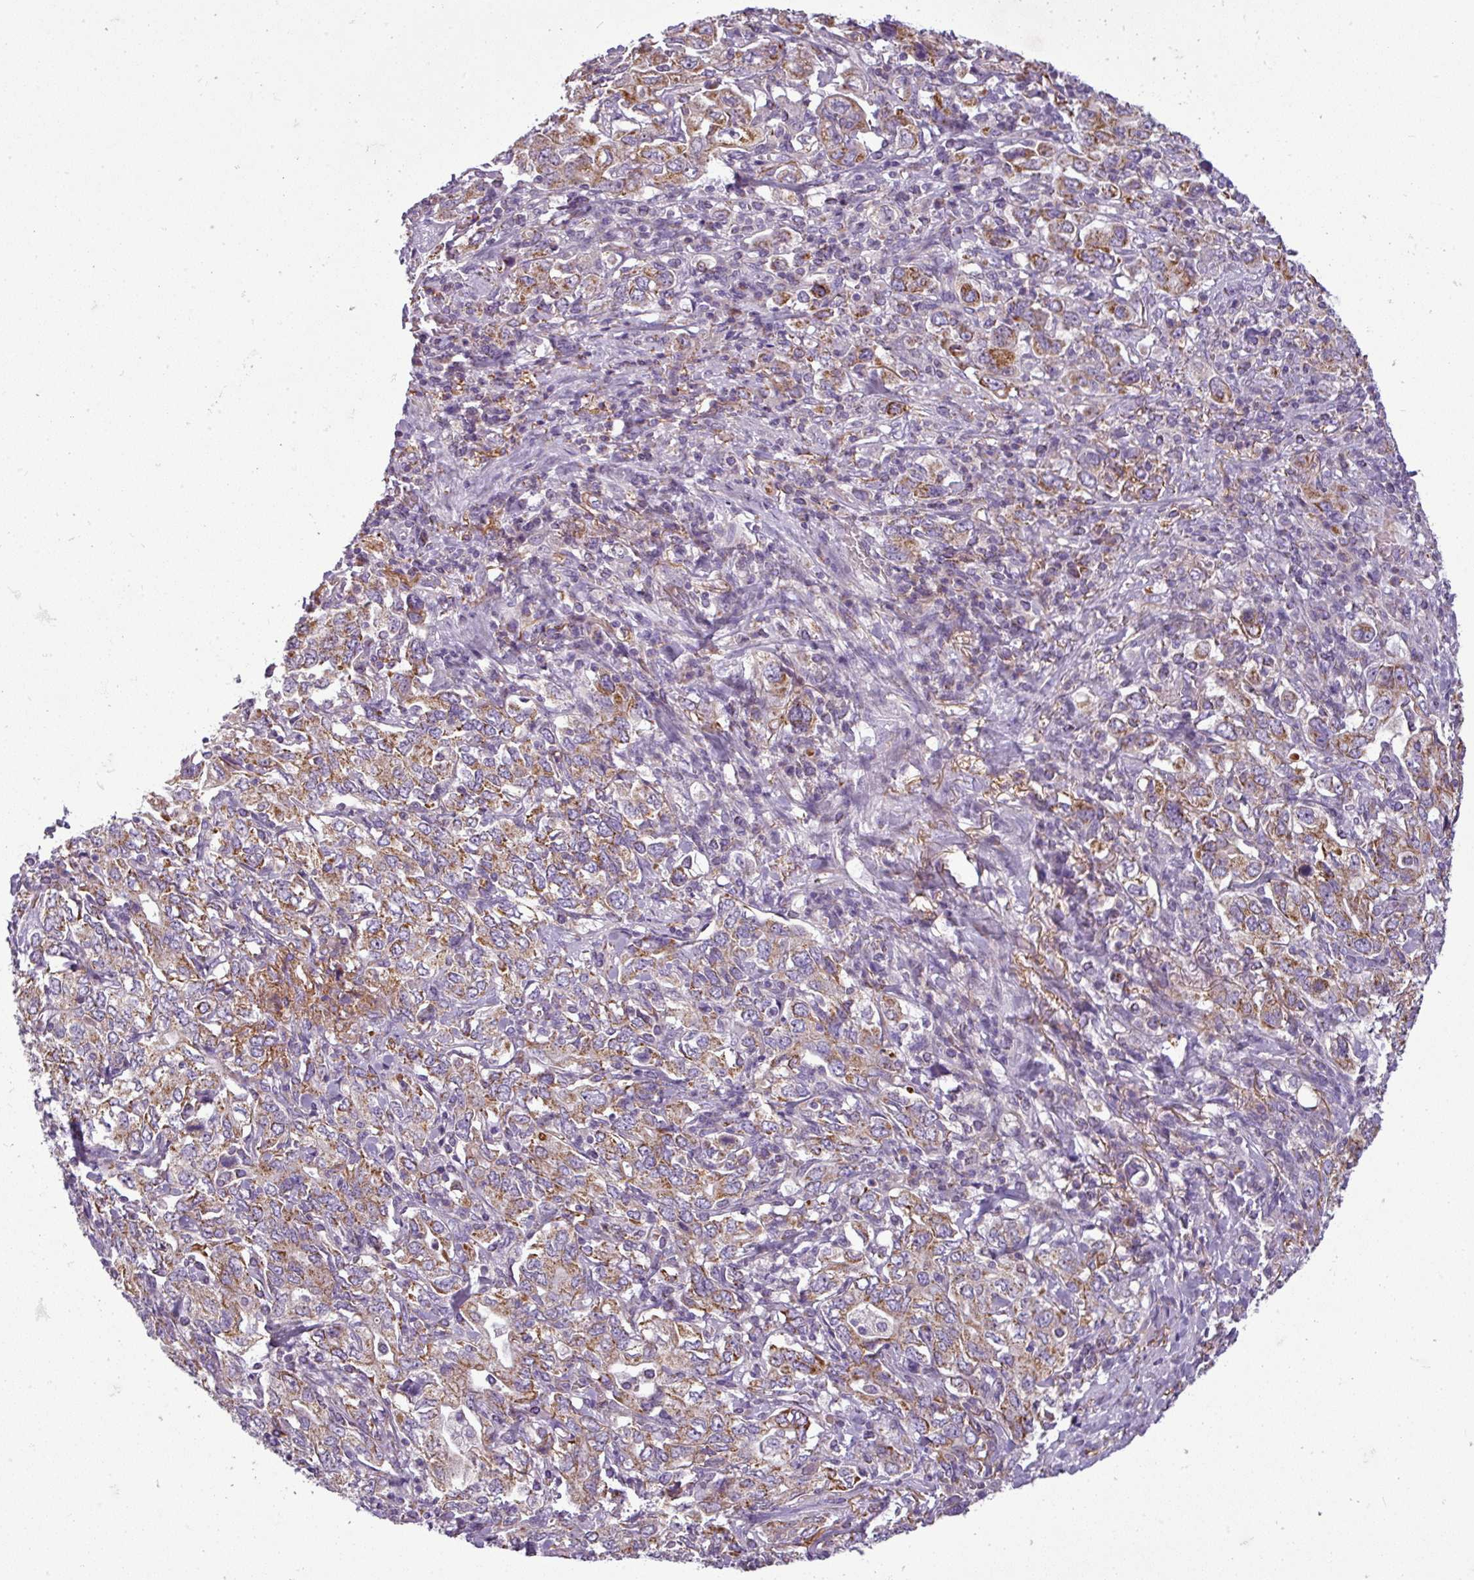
{"staining": {"intensity": "moderate", "quantity": ">75%", "location": "cytoplasmic/membranous"}, "tissue": "stomach cancer", "cell_type": "Tumor cells", "image_type": "cancer", "snomed": [{"axis": "morphology", "description": "Adenocarcinoma, NOS"}, {"axis": "topography", "description": "Stomach, upper"}, {"axis": "topography", "description": "Stomach"}], "caption": "Stomach cancer (adenocarcinoma) stained with a brown dye shows moderate cytoplasmic/membranous positive positivity in approximately >75% of tumor cells.", "gene": "PNMA6A", "patient": {"sex": "male", "age": 62}}